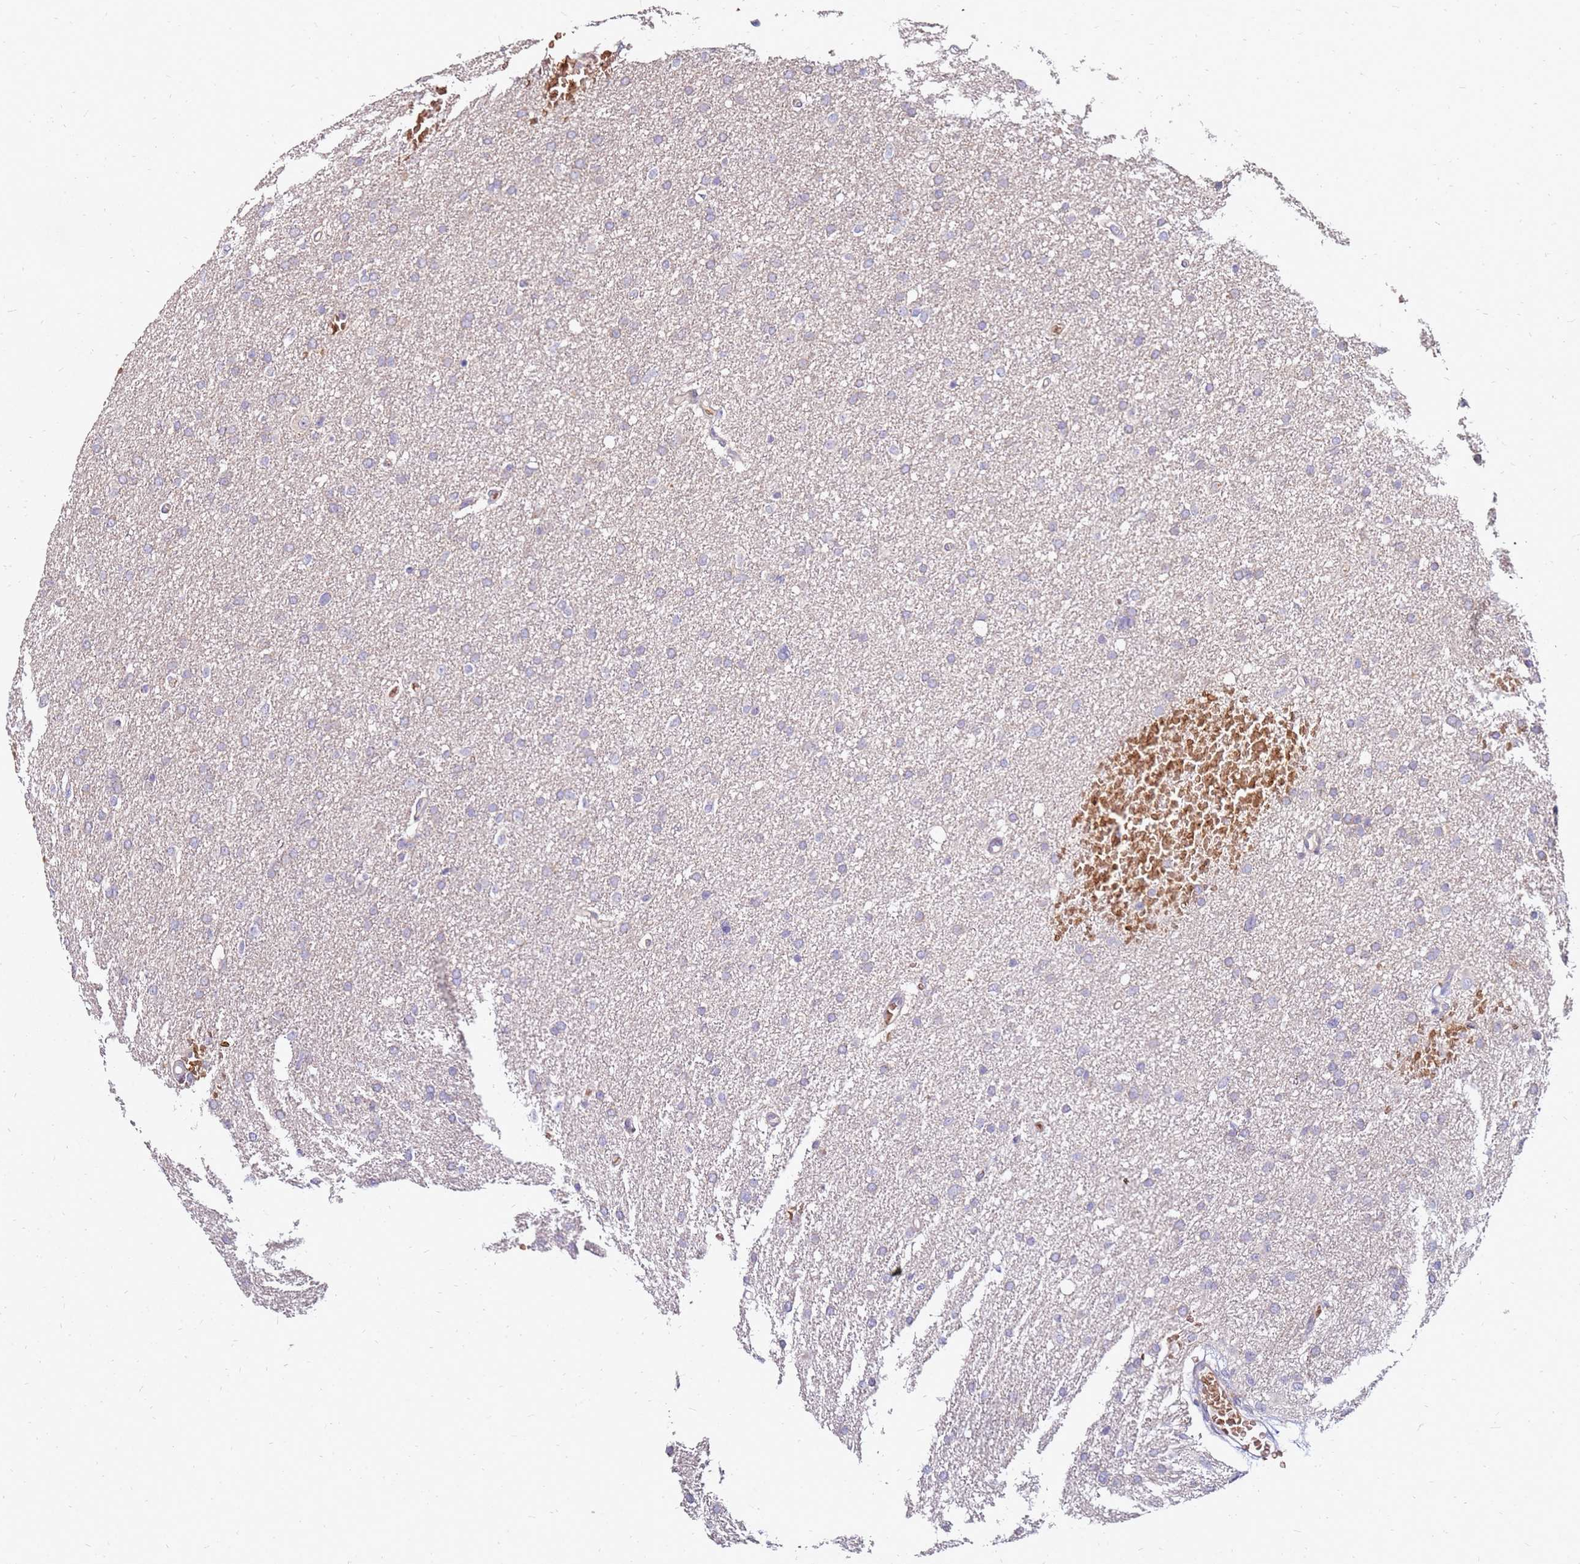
{"staining": {"intensity": "negative", "quantity": "none", "location": "none"}, "tissue": "glioma", "cell_type": "Tumor cells", "image_type": "cancer", "snomed": [{"axis": "morphology", "description": "Glioma, malignant, High grade"}, {"axis": "topography", "description": "Cerebral cortex"}], "caption": "Immunohistochemistry of glioma demonstrates no positivity in tumor cells.", "gene": "RNF11", "patient": {"sex": "female", "age": 36}}